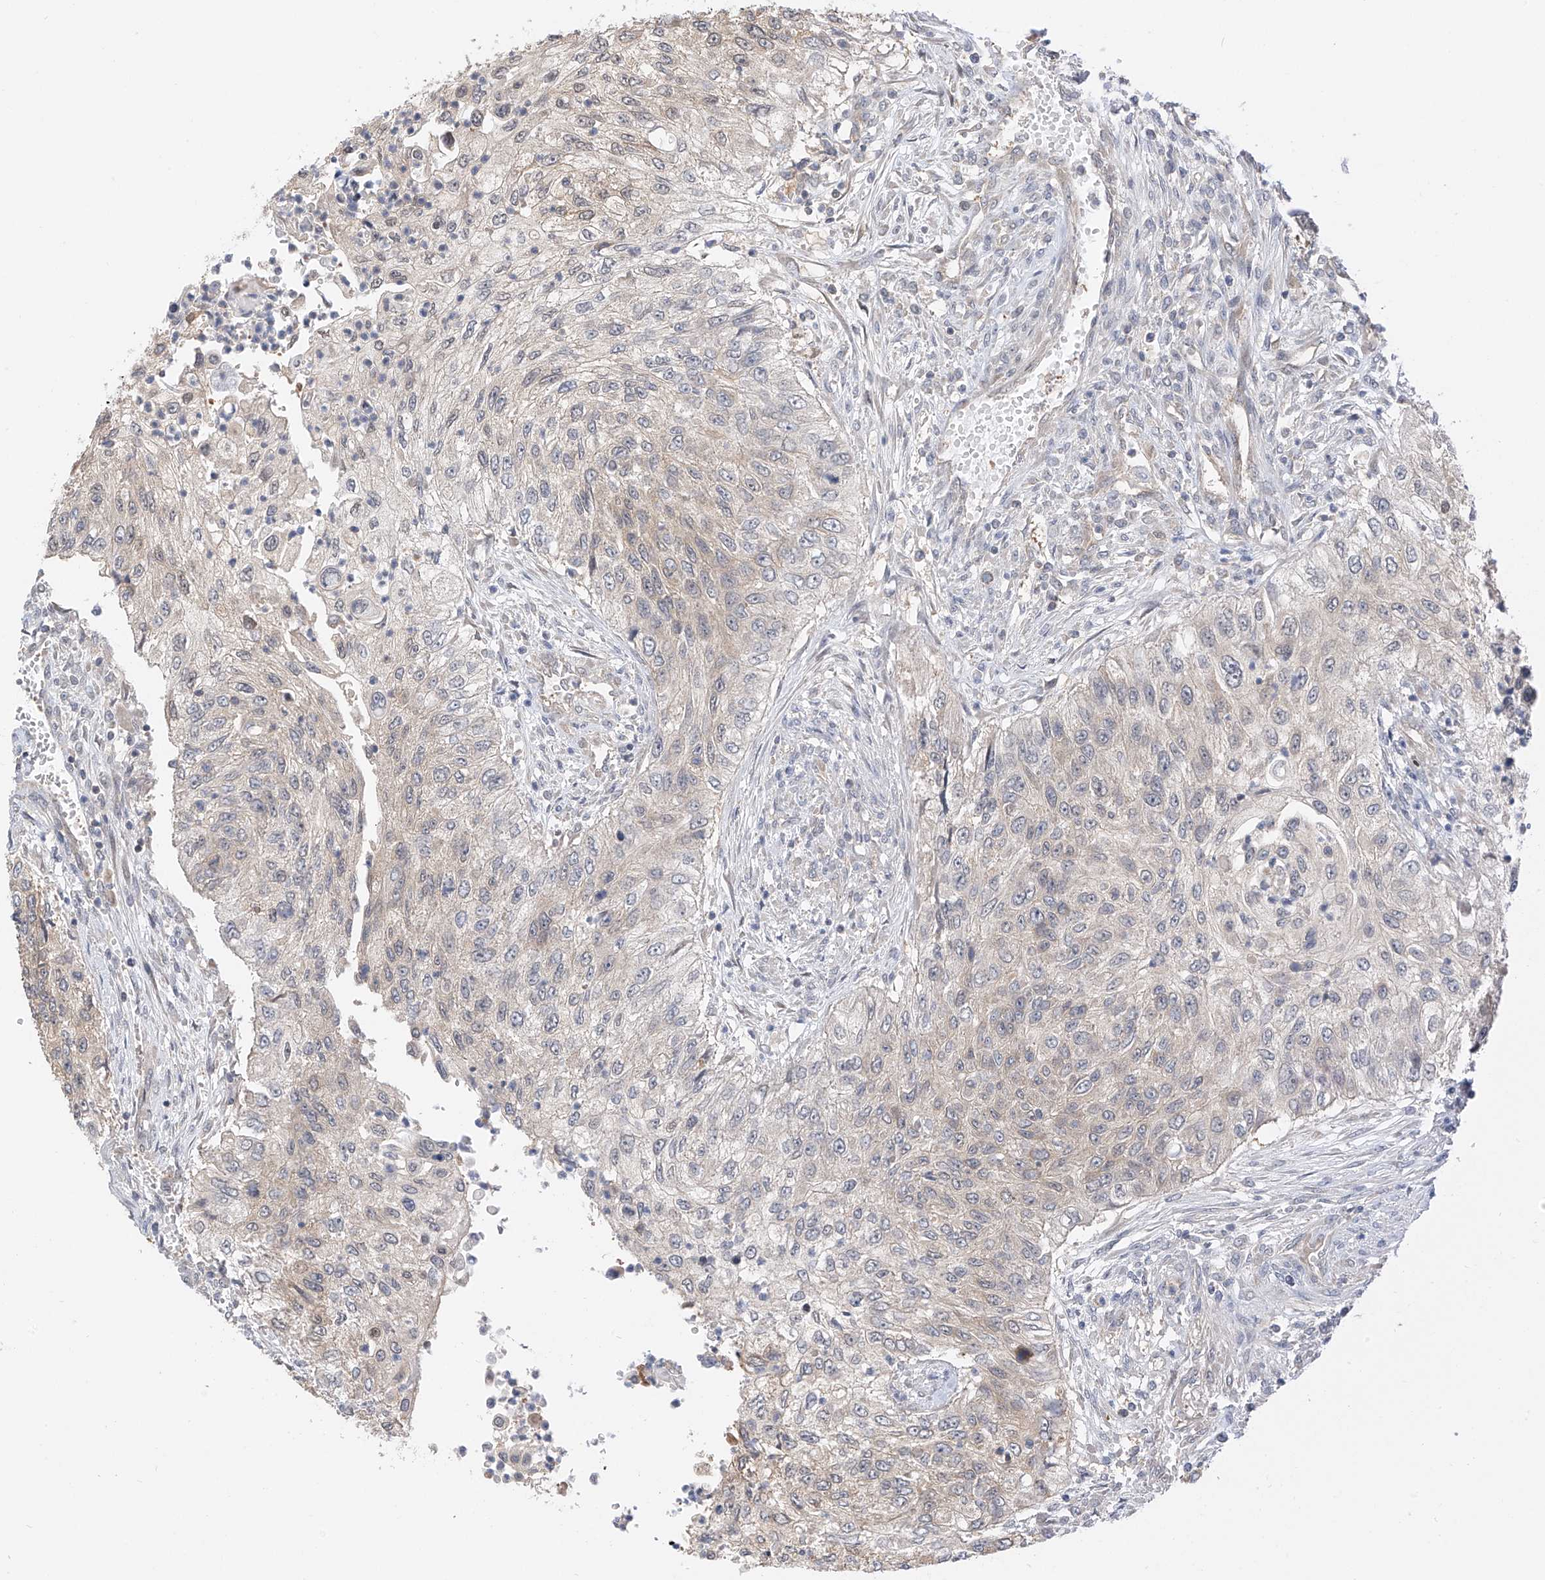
{"staining": {"intensity": "weak", "quantity": ">75%", "location": "cytoplasmic/membranous"}, "tissue": "urothelial cancer", "cell_type": "Tumor cells", "image_type": "cancer", "snomed": [{"axis": "morphology", "description": "Urothelial carcinoma, High grade"}, {"axis": "topography", "description": "Urinary bladder"}], "caption": "Immunohistochemical staining of human high-grade urothelial carcinoma demonstrates low levels of weak cytoplasmic/membranous positivity in about >75% of tumor cells.", "gene": "PPA2", "patient": {"sex": "female", "age": 60}}